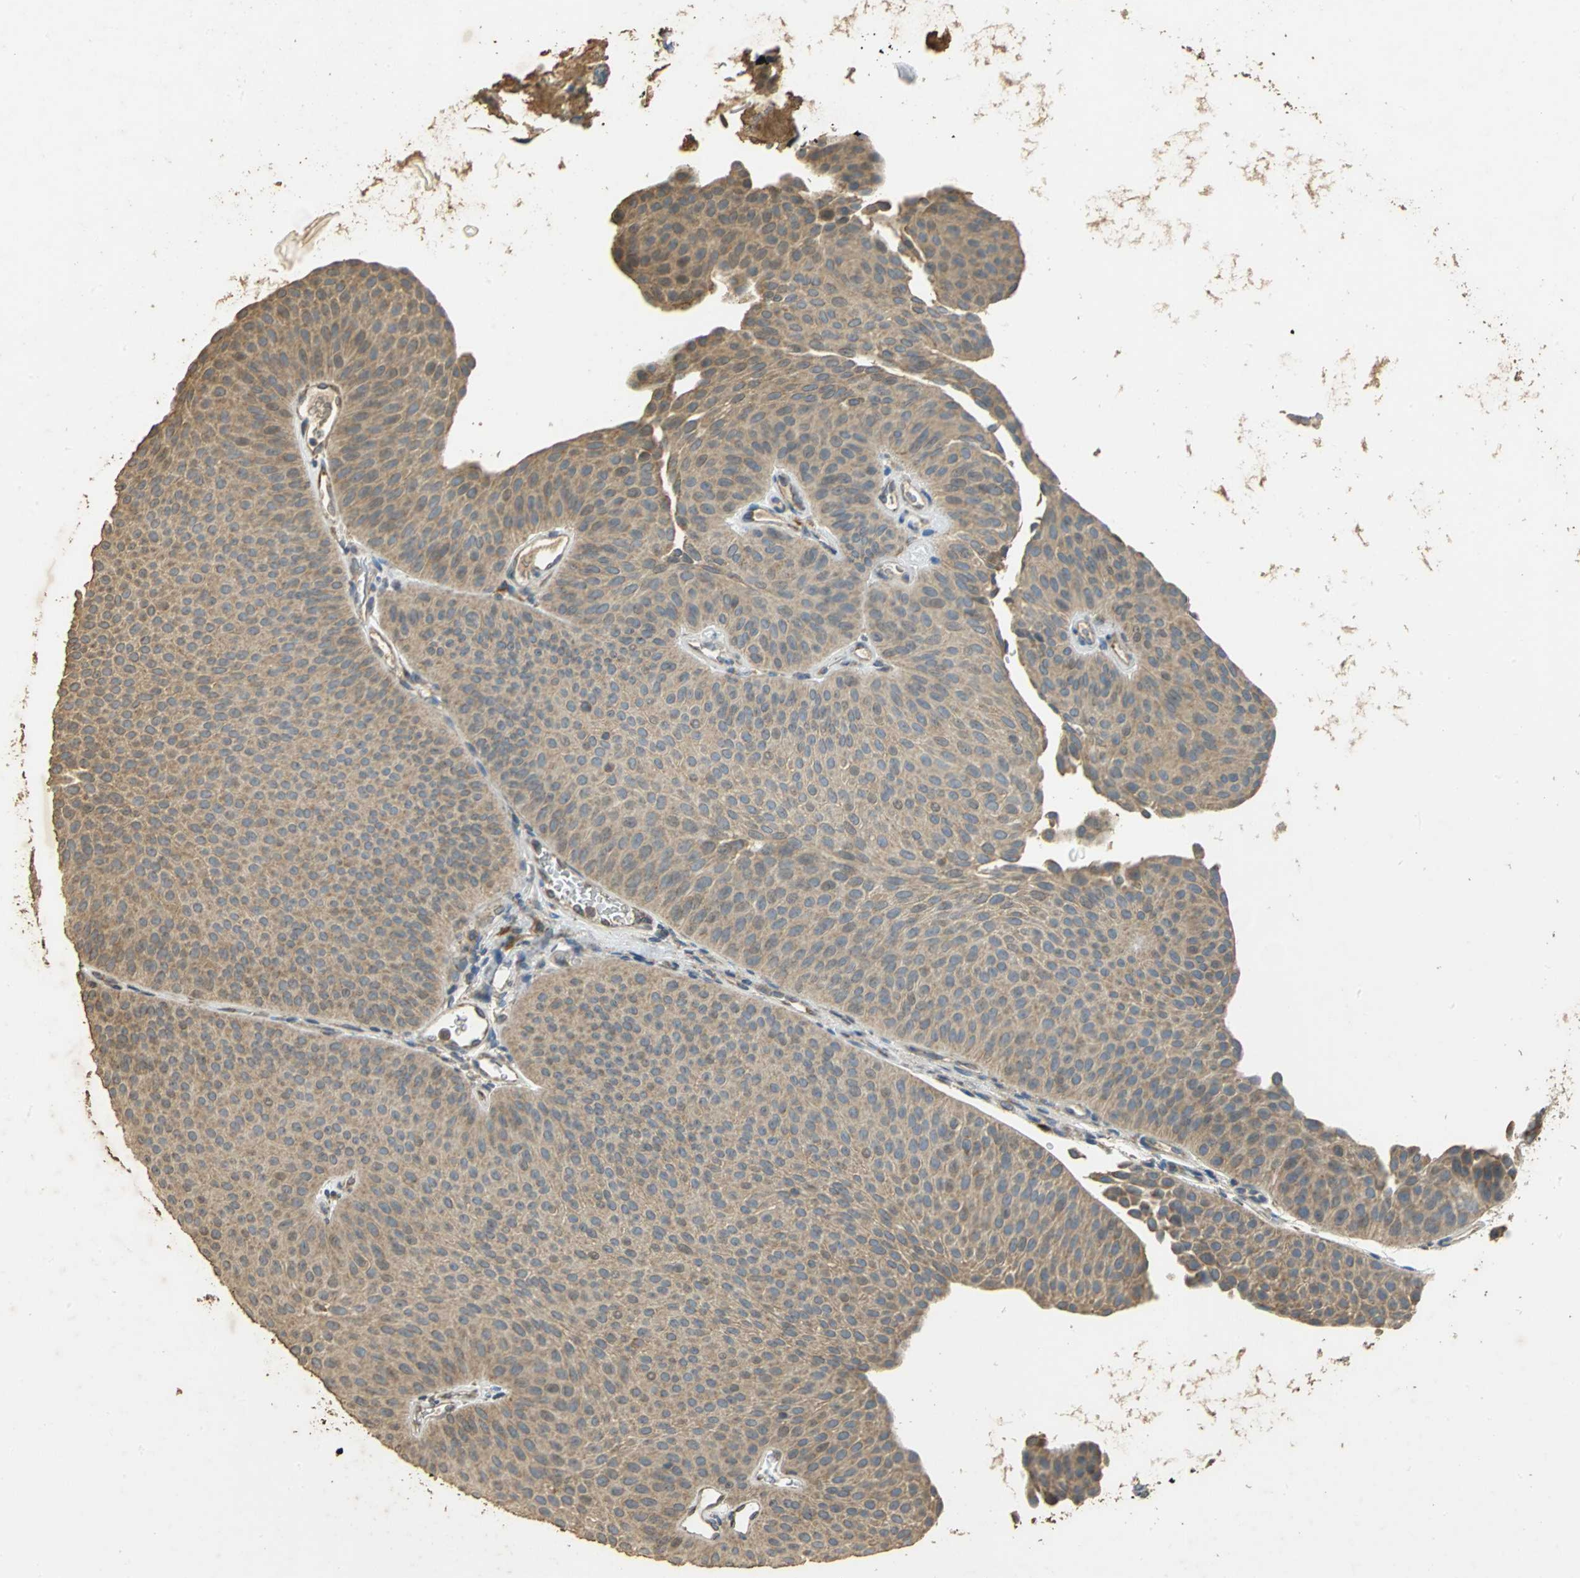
{"staining": {"intensity": "strong", "quantity": ">75%", "location": "cytoplasmic/membranous"}, "tissue": "urothelial cancer", "cell_type": "Tumor cells", "image_type": "cancer", "snomed": [{"axis": "morphology", "description": "Urothelial carcinoma, Low grade"}, {"axis": "topography", "description": "Urinary bladder"}], "caption": "Protein analysis of urothelial cancer tissue demonstrates strong cytoplasmic/membranous positivity in approximately >75% of tumor cells. Immunohistochemistry (ihc) stains the protein in brown and the nuclei are stained blue.", "gene": "ACSL4", "patient": {"sex": "female", "age": 60}}